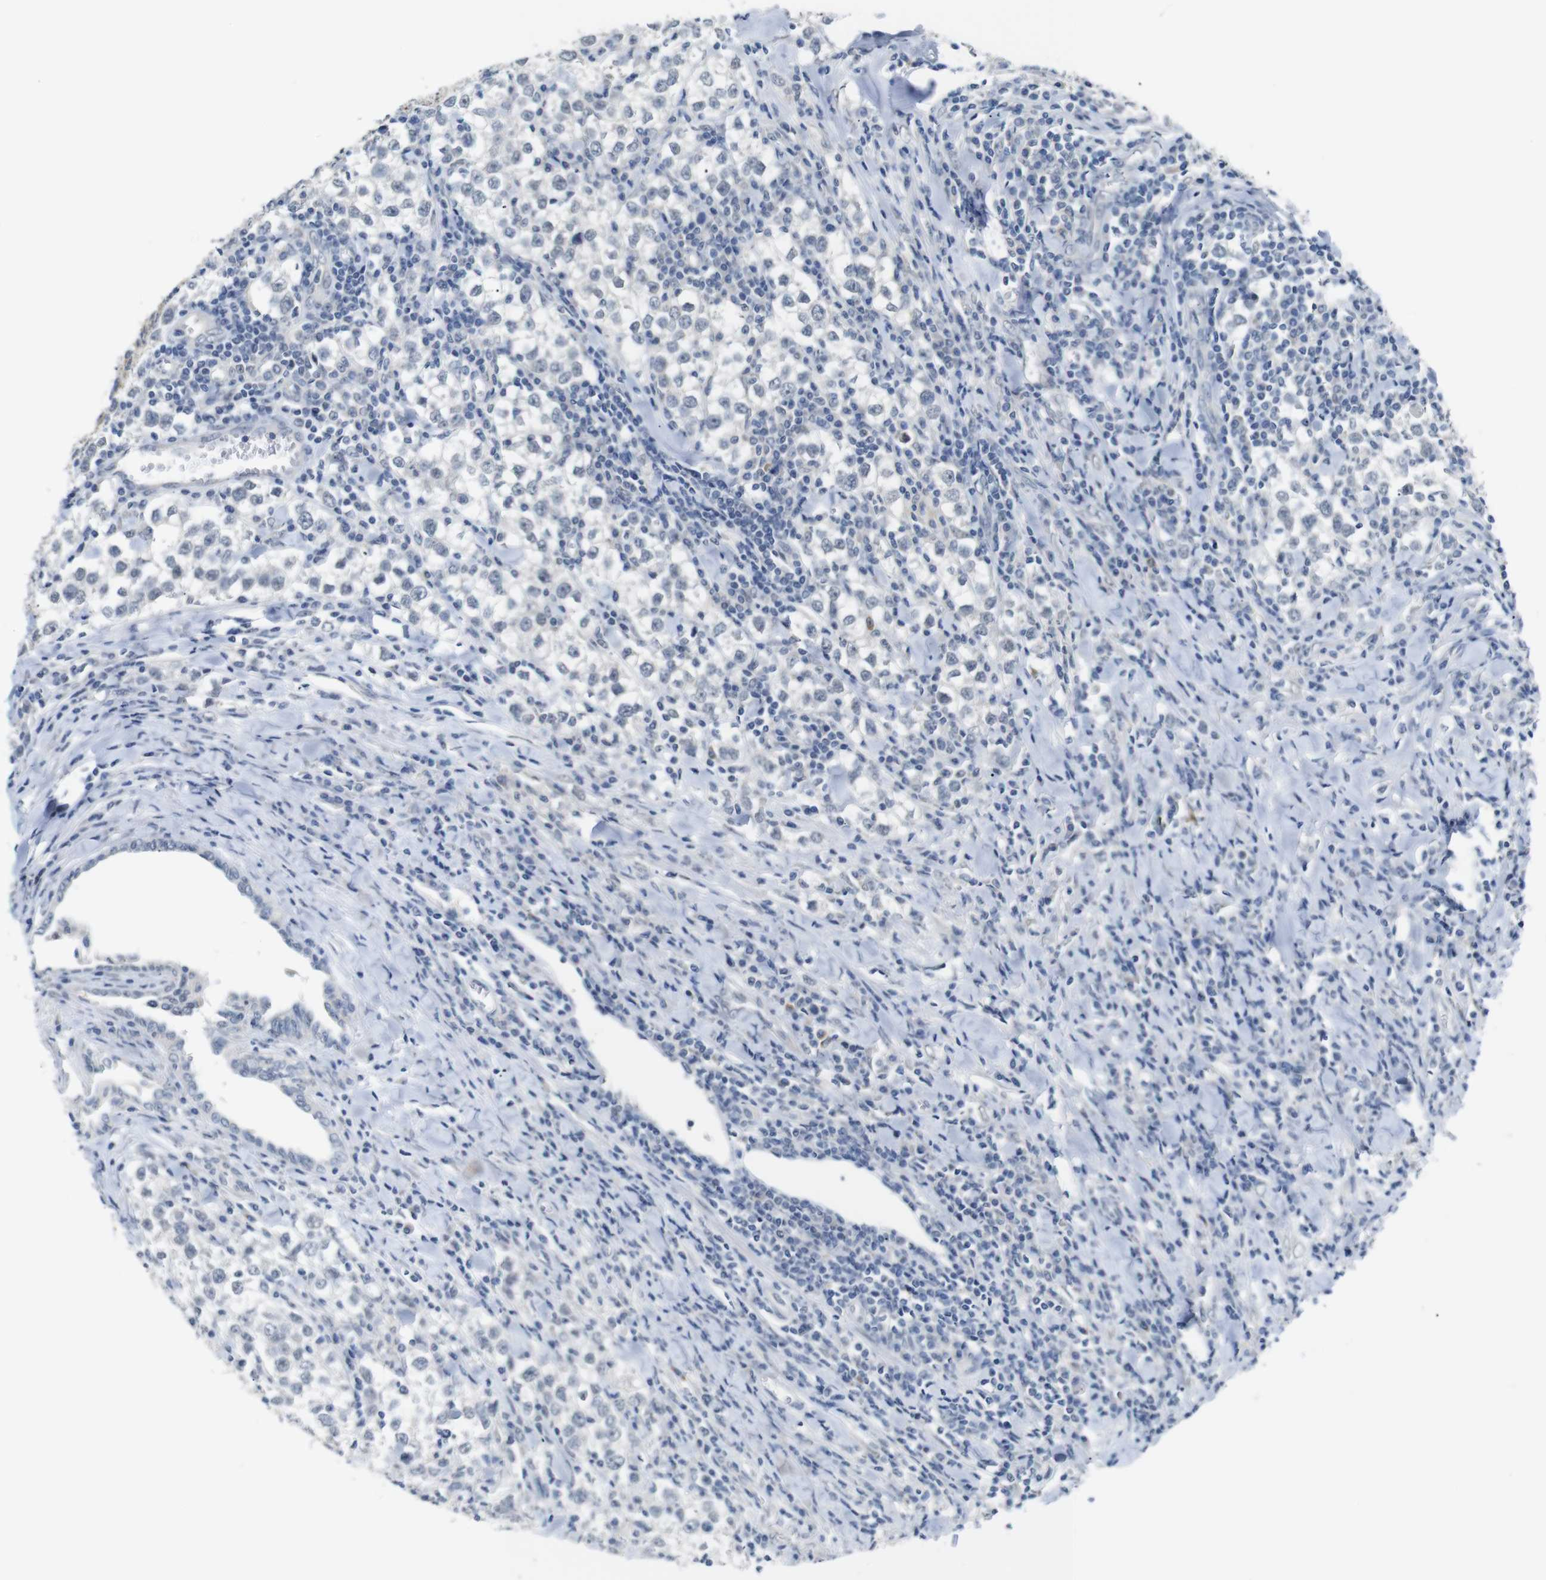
{"staining": {"intensity": "negative", "quantity": "none", "location": "none"}, "tissue": "testis cancer", "cell_type": "Tumor cells", "image_type": "cancer", "snomed": [{"axis": "morphology", "description": "Seminoma, NOS"}, {"axis": "morphology", "description": "Carcinoma, Embryonal, NOS"}, {"axis": "topography", "description": "Testis"}], "caption": "Immunohistochemical staining of human testis seminoma reveals no significant expression in tumor cells.", "gene": "CHRM5", "patient": {"sex": "male", "age": 36}}